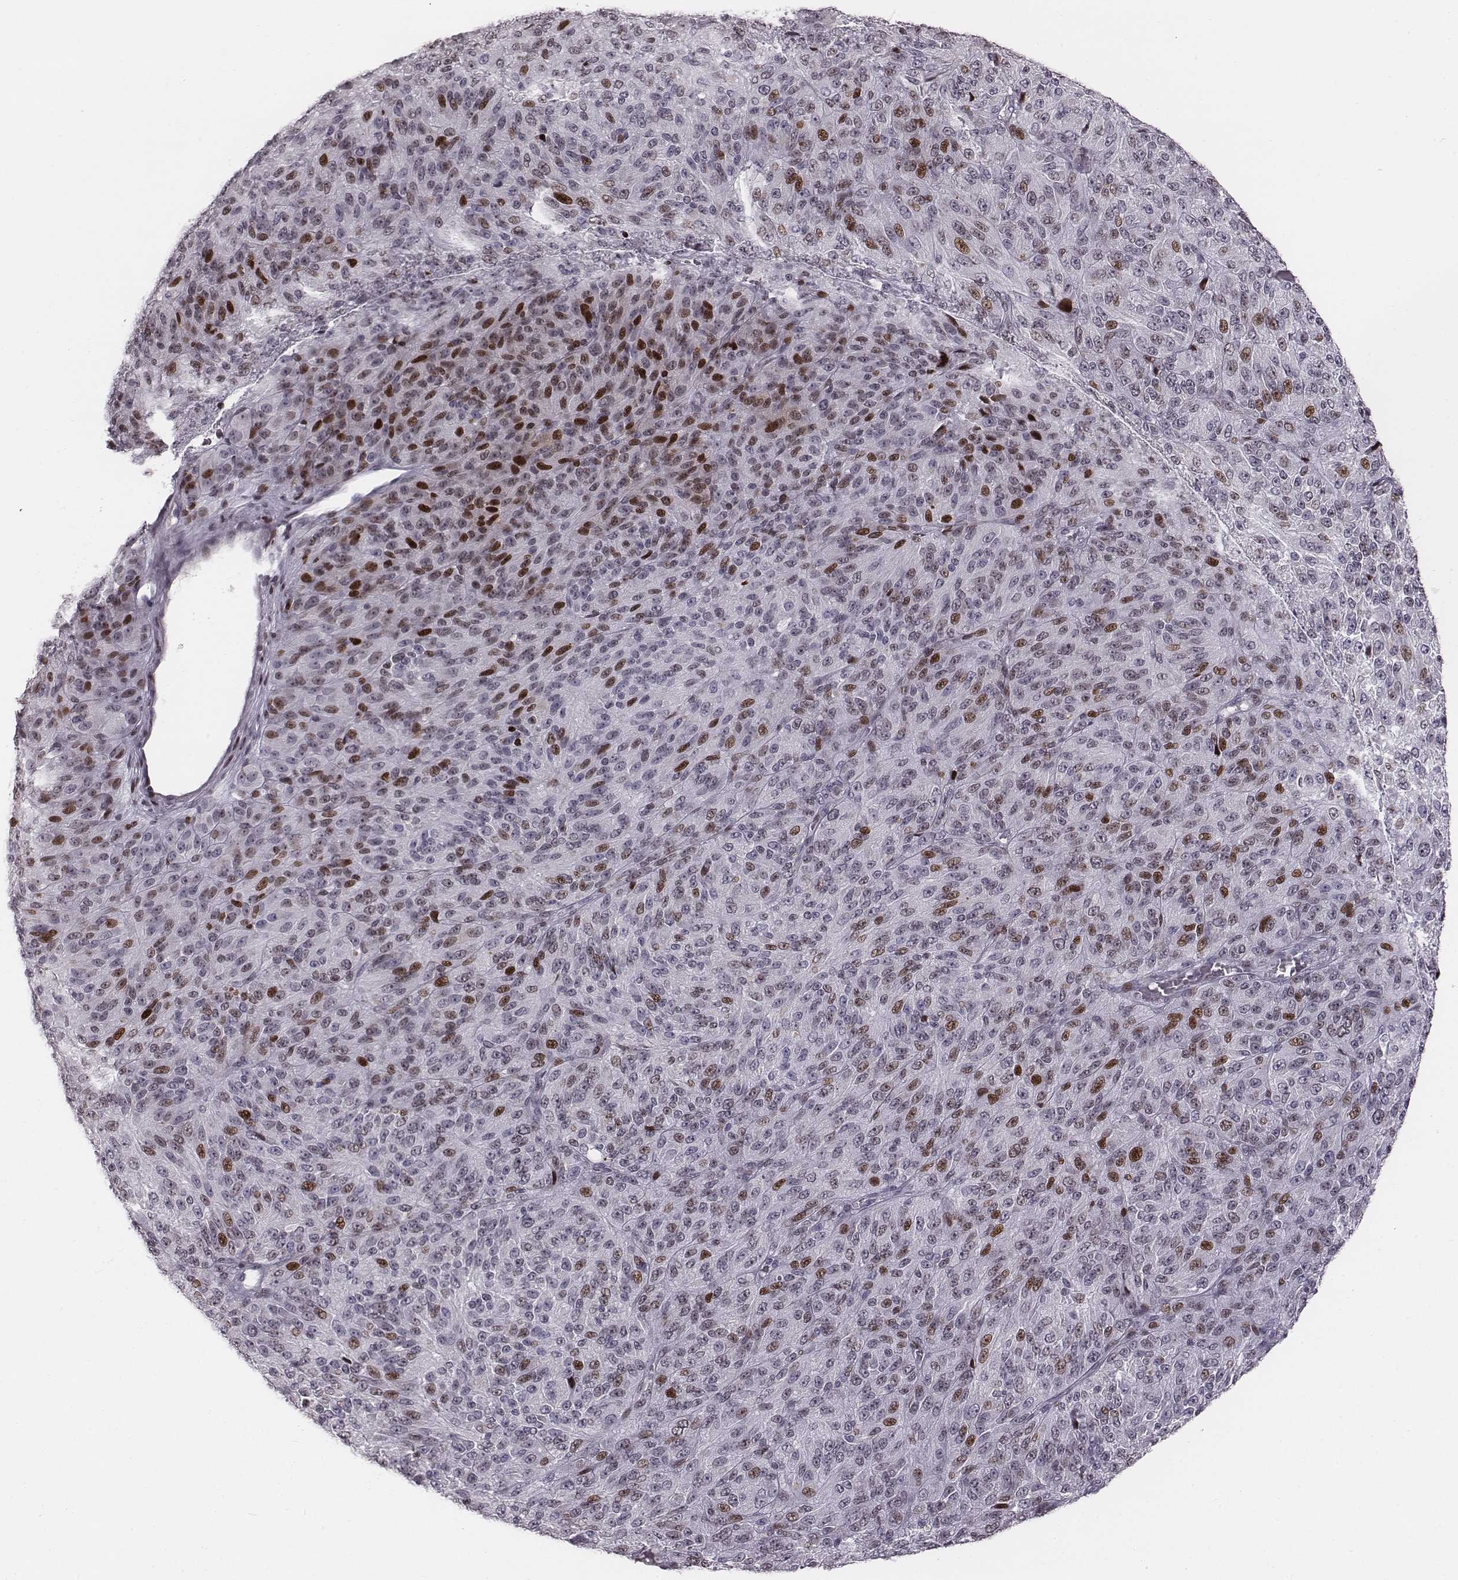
{"staining": {"intensity": "moderate", "quantity": "<25%", "location": "nuclear"}, "tissue": "melanoma", "cell_type": "Tumor cells", "image_type": "cancer", "snomed": [{"axis": "morphology", "description": "Malignant melanoma, Metastatic site"}, {"axis": "topography", "description": "Brain"}], "caption": "Melanoma stained for a protein demonstrates moderate nuclear positivity in tumor cells.", "gene": "NDC1", "patient": {"sex": "female", "age": 56}}